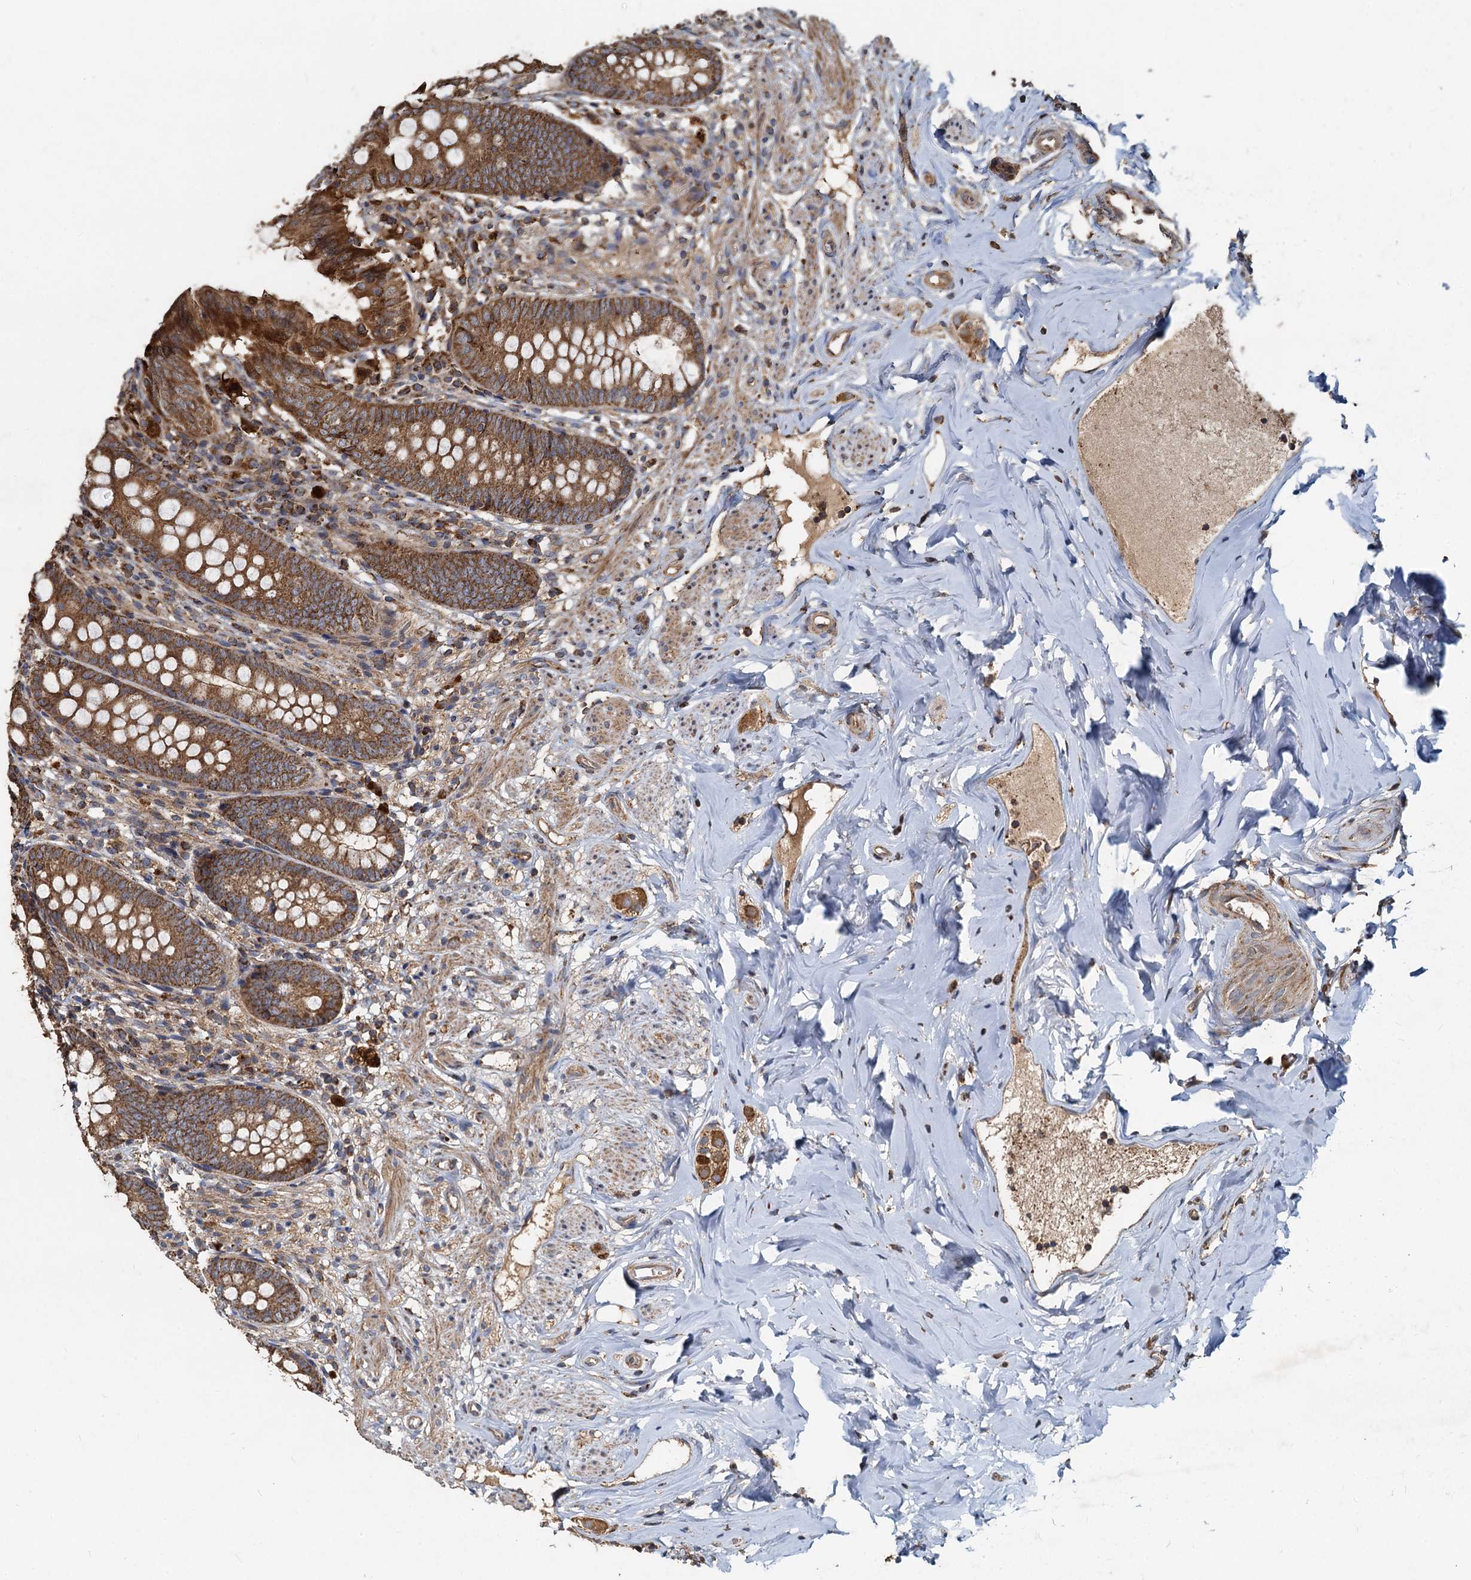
{"staining": {"intensity": "moderate", "quantity": ">75%", "location": "cytoplasmic/membranous"}, "tissue": "appendix", "cell_type": "Glandular cells", "image_type": "normal", "snomed": [{"axis": "morphology", "description": "Normal tissue, NOS"}, {"axis": "topography", "description": "Appendix"}], "caption": "IHC photomicrograph of unremarkable appendix: appendix stained using immunohistochemistry shows medium levels of moderate protein expression localized specifically in the cytoplasmic/membranous of glandular cells, appearing as a cytoplasmic/membranous brown color.", "gene": "SDS", "patient": {"sex": "female", "age": 51}}